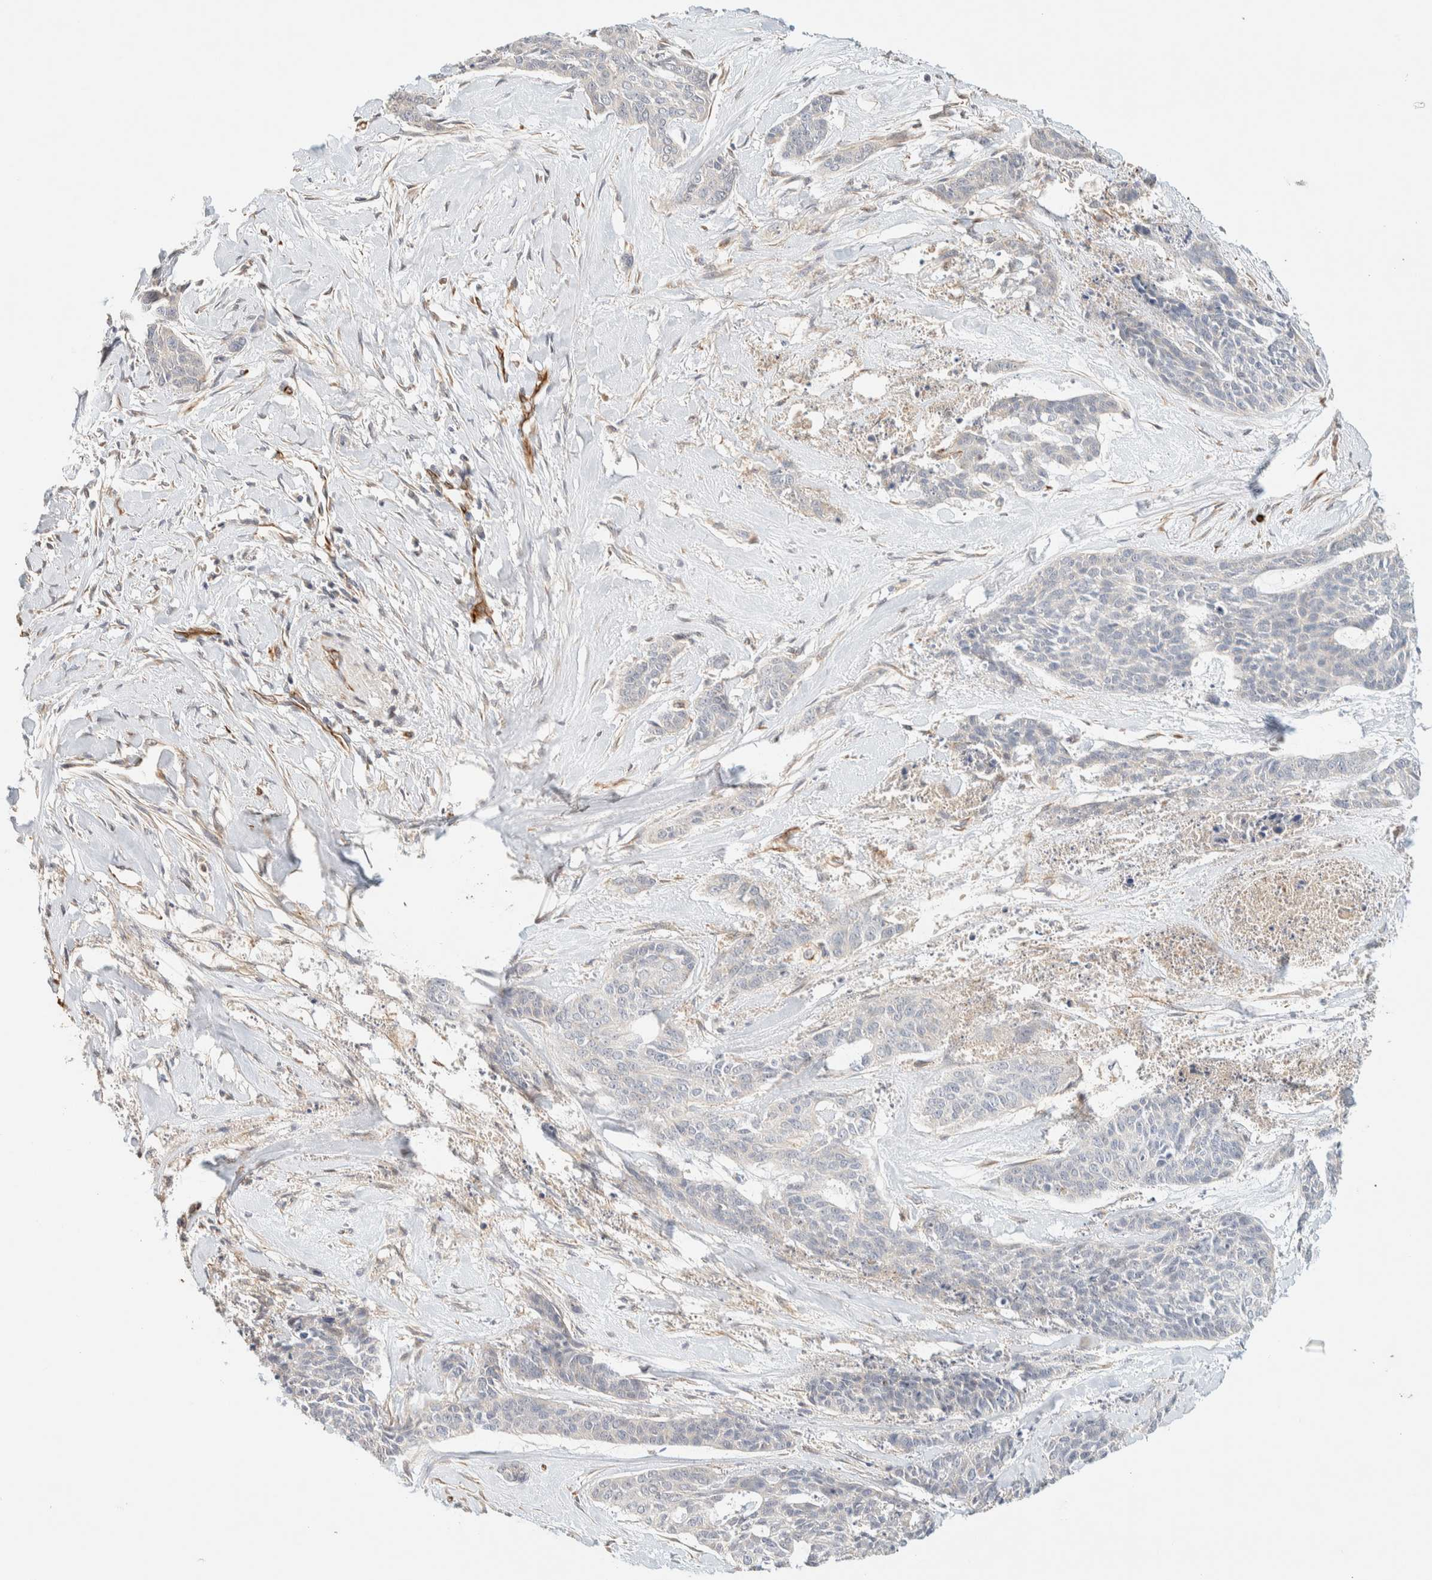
{"staining": {"intensity": "negative", "quantity": "none", "location": "none"}, "tissue": "skin cancer", "cell_type": "Tumor cells", "image_type": "cancer", "snomed": [{"axis": "morphology", "description": "Basal cell carcinoma"}, {"axis": "topography", "description": "Skin"}], "caption": "Immunohistochemistry micrograph of human skin cancer stained for a protein (brown), which displays no positivity in tumor cells.", "gene": "FAT1", "patient": {"sex": "female", "age": 64}}